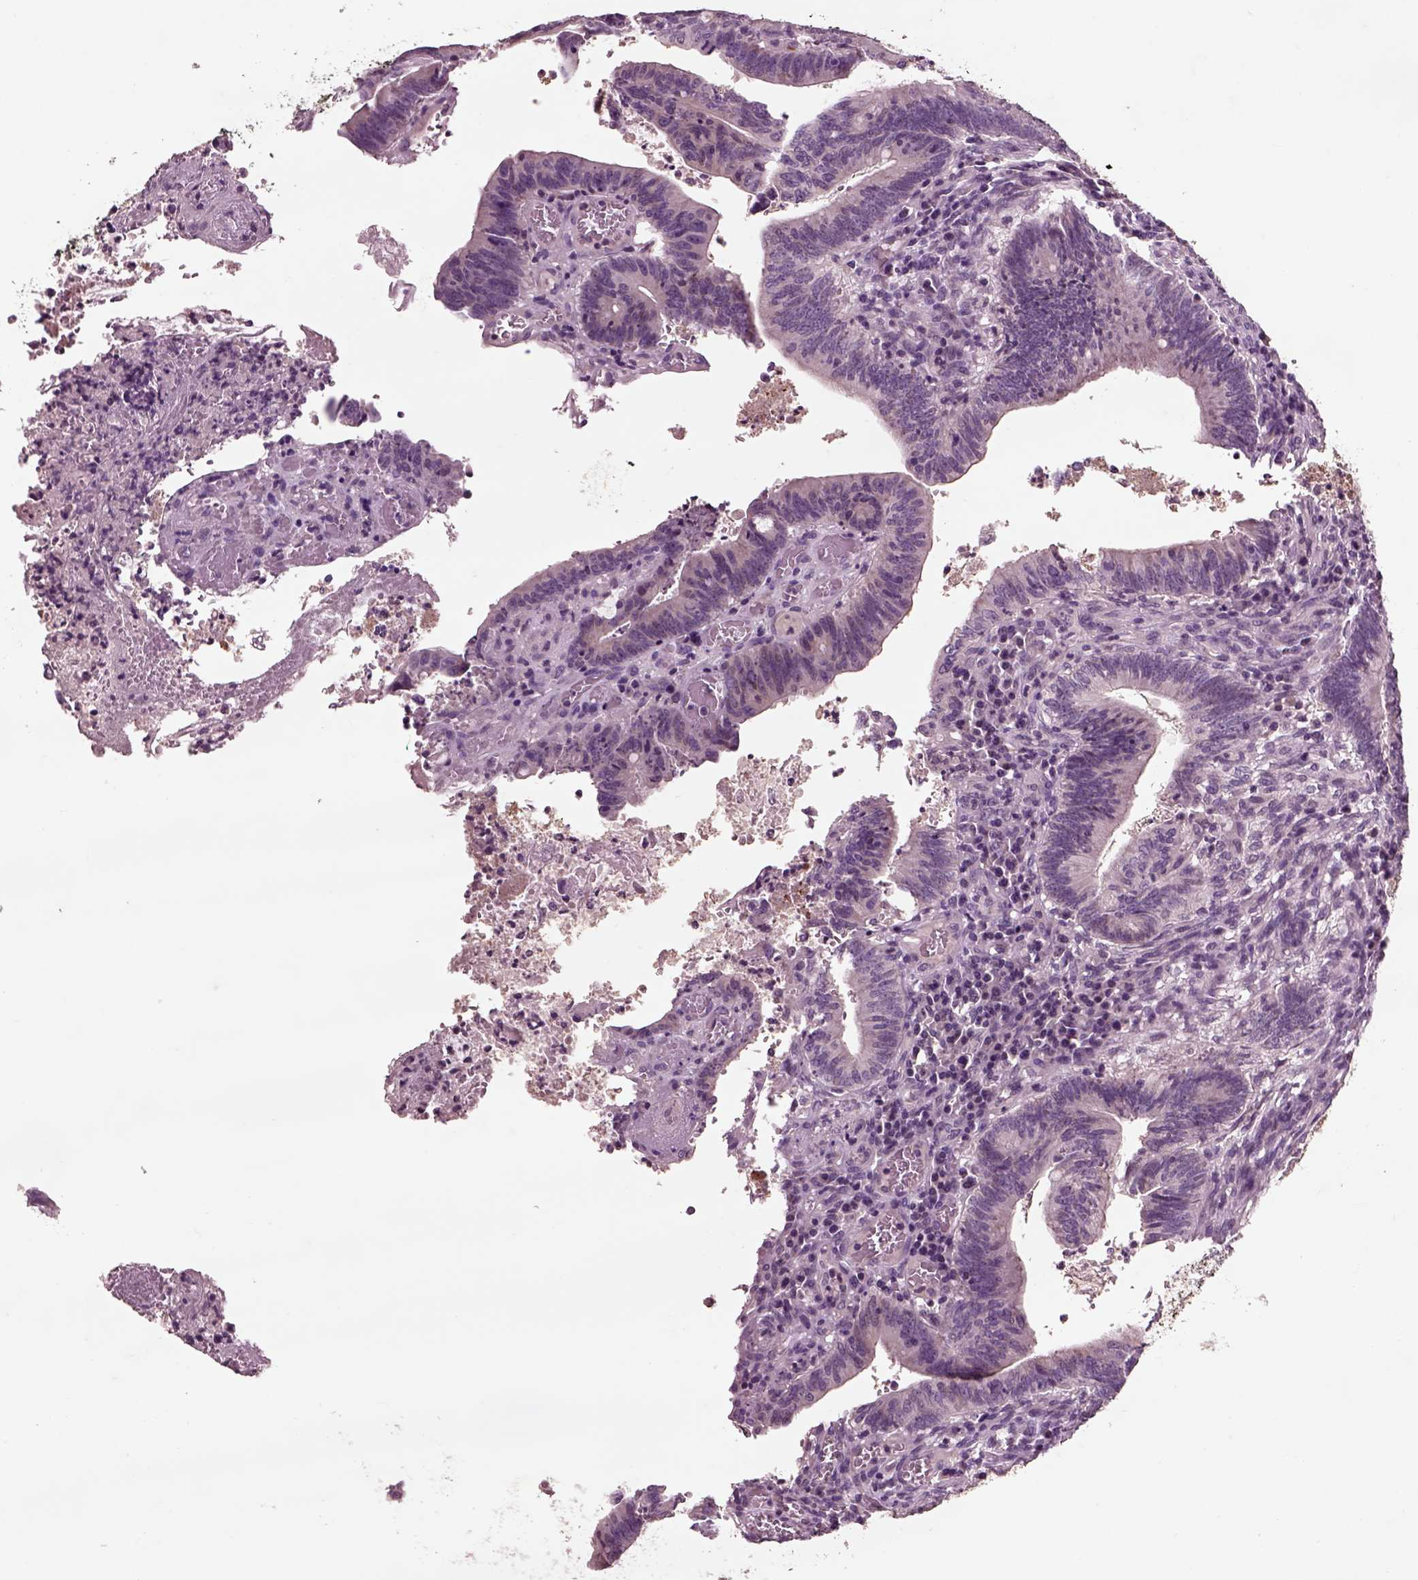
{"staining": {"intensity": "negative", "quantity": "none", "location": "none"}, "tissue": "colorectal cancer", "cell_type": "Tumor cells", "image_type": "cancer", "snomed": [{"axis": "morphology", "description": "Adenocarcinoma, NOS"}, {"axis": "topography", "description": "Colon"}], "caption": "Tumor cells are negative for brown protein staining in colorectal cancer.", "gene": "CHGB", "patient": {"sex": "female", "age": 70}}